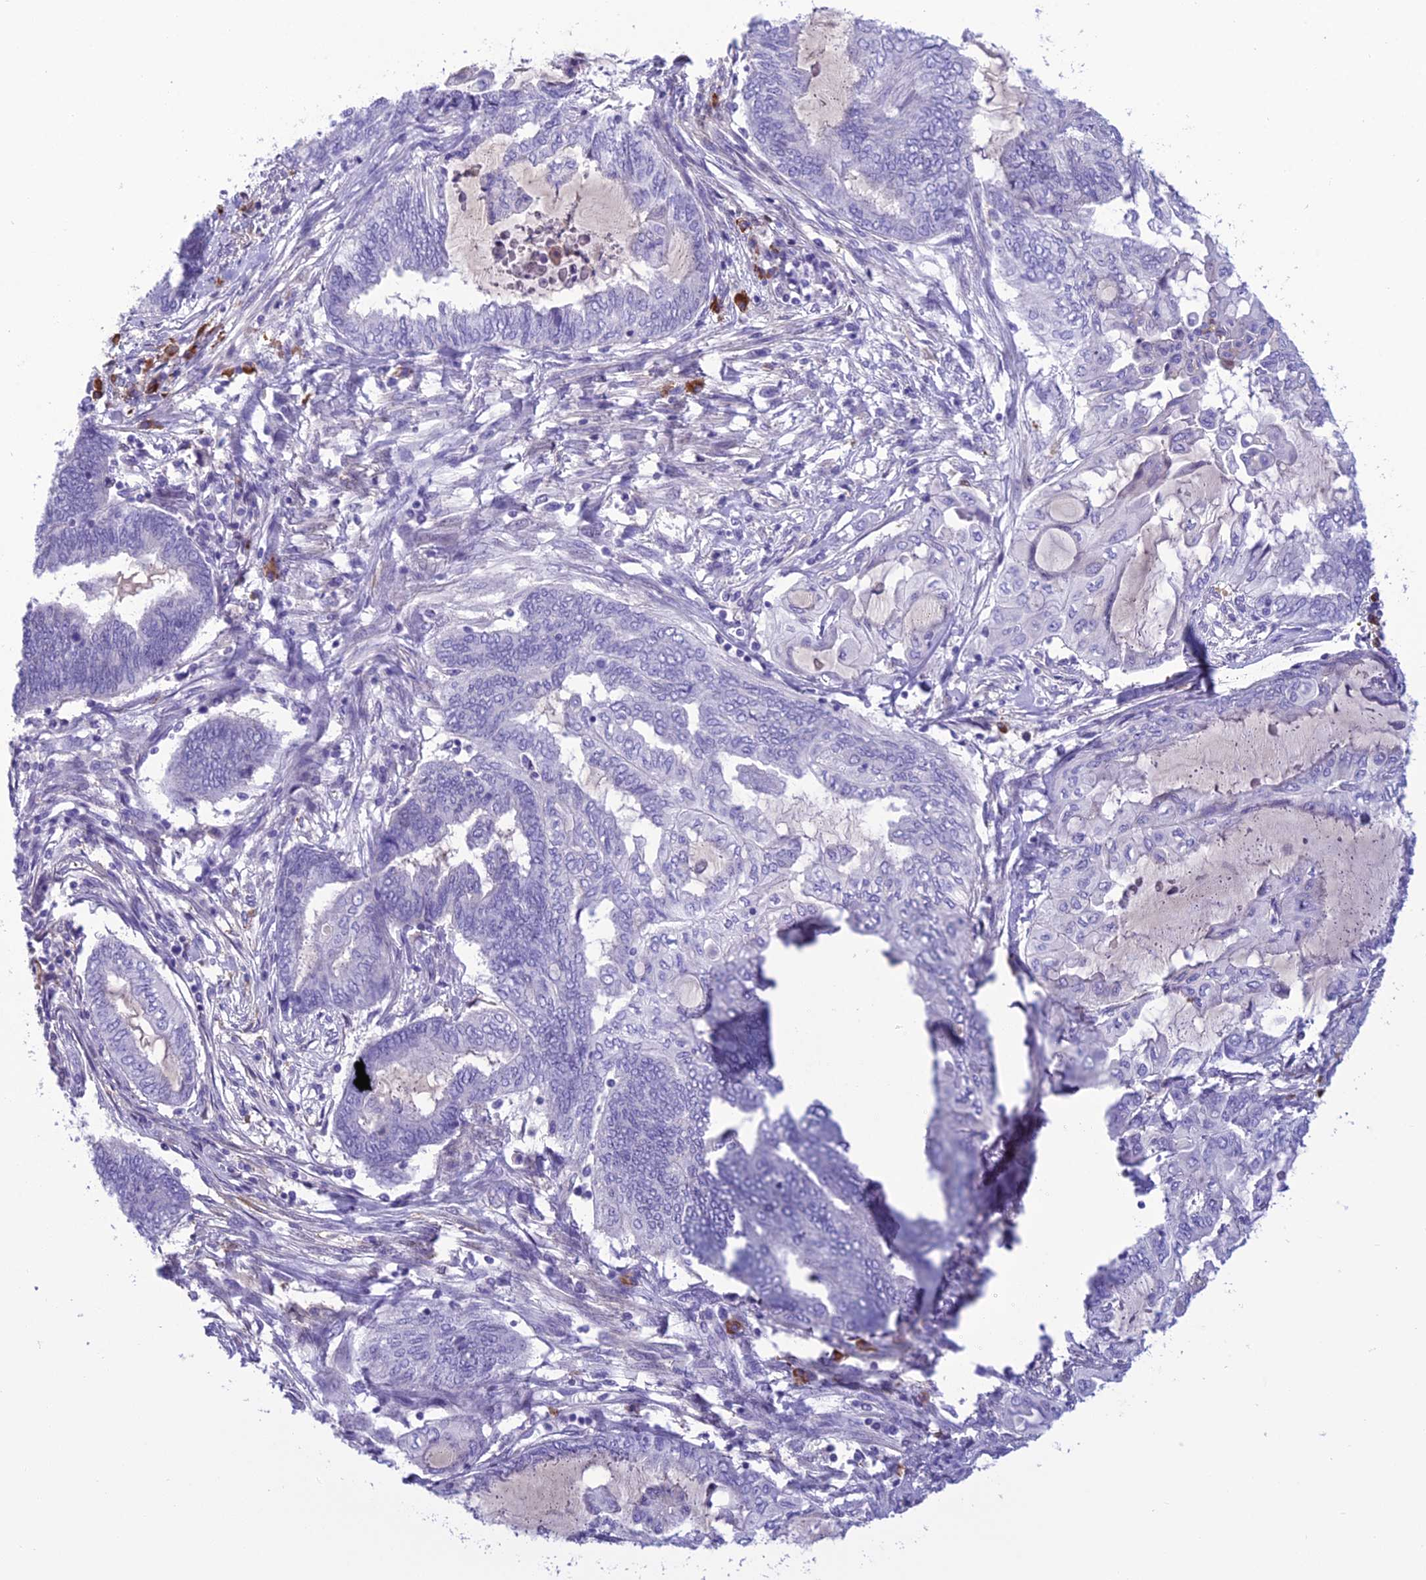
{"staining": {"intensity": "negative", "quantity": "none", "location": "none"}, "tissue": "endometrial cancer", "cell_type": "Tumor cells", "image_type": "cancer", "snomed": [{"axis": "morphology", "description": "Adenocarcinoma, NOS"}, {"axis": "topography", "description": "Uterus"}, {"axis": "topography", "description": "Endometrium"}], "caption": "This photomicrograph is of endometrial cancer stained with immunohistochemistry to label a protein in brown with the nuclei are counter-stained blue. There is no expression in tumor cells.", "gene": "CRB2", "patient": {"sex": "female", "age": 70}}